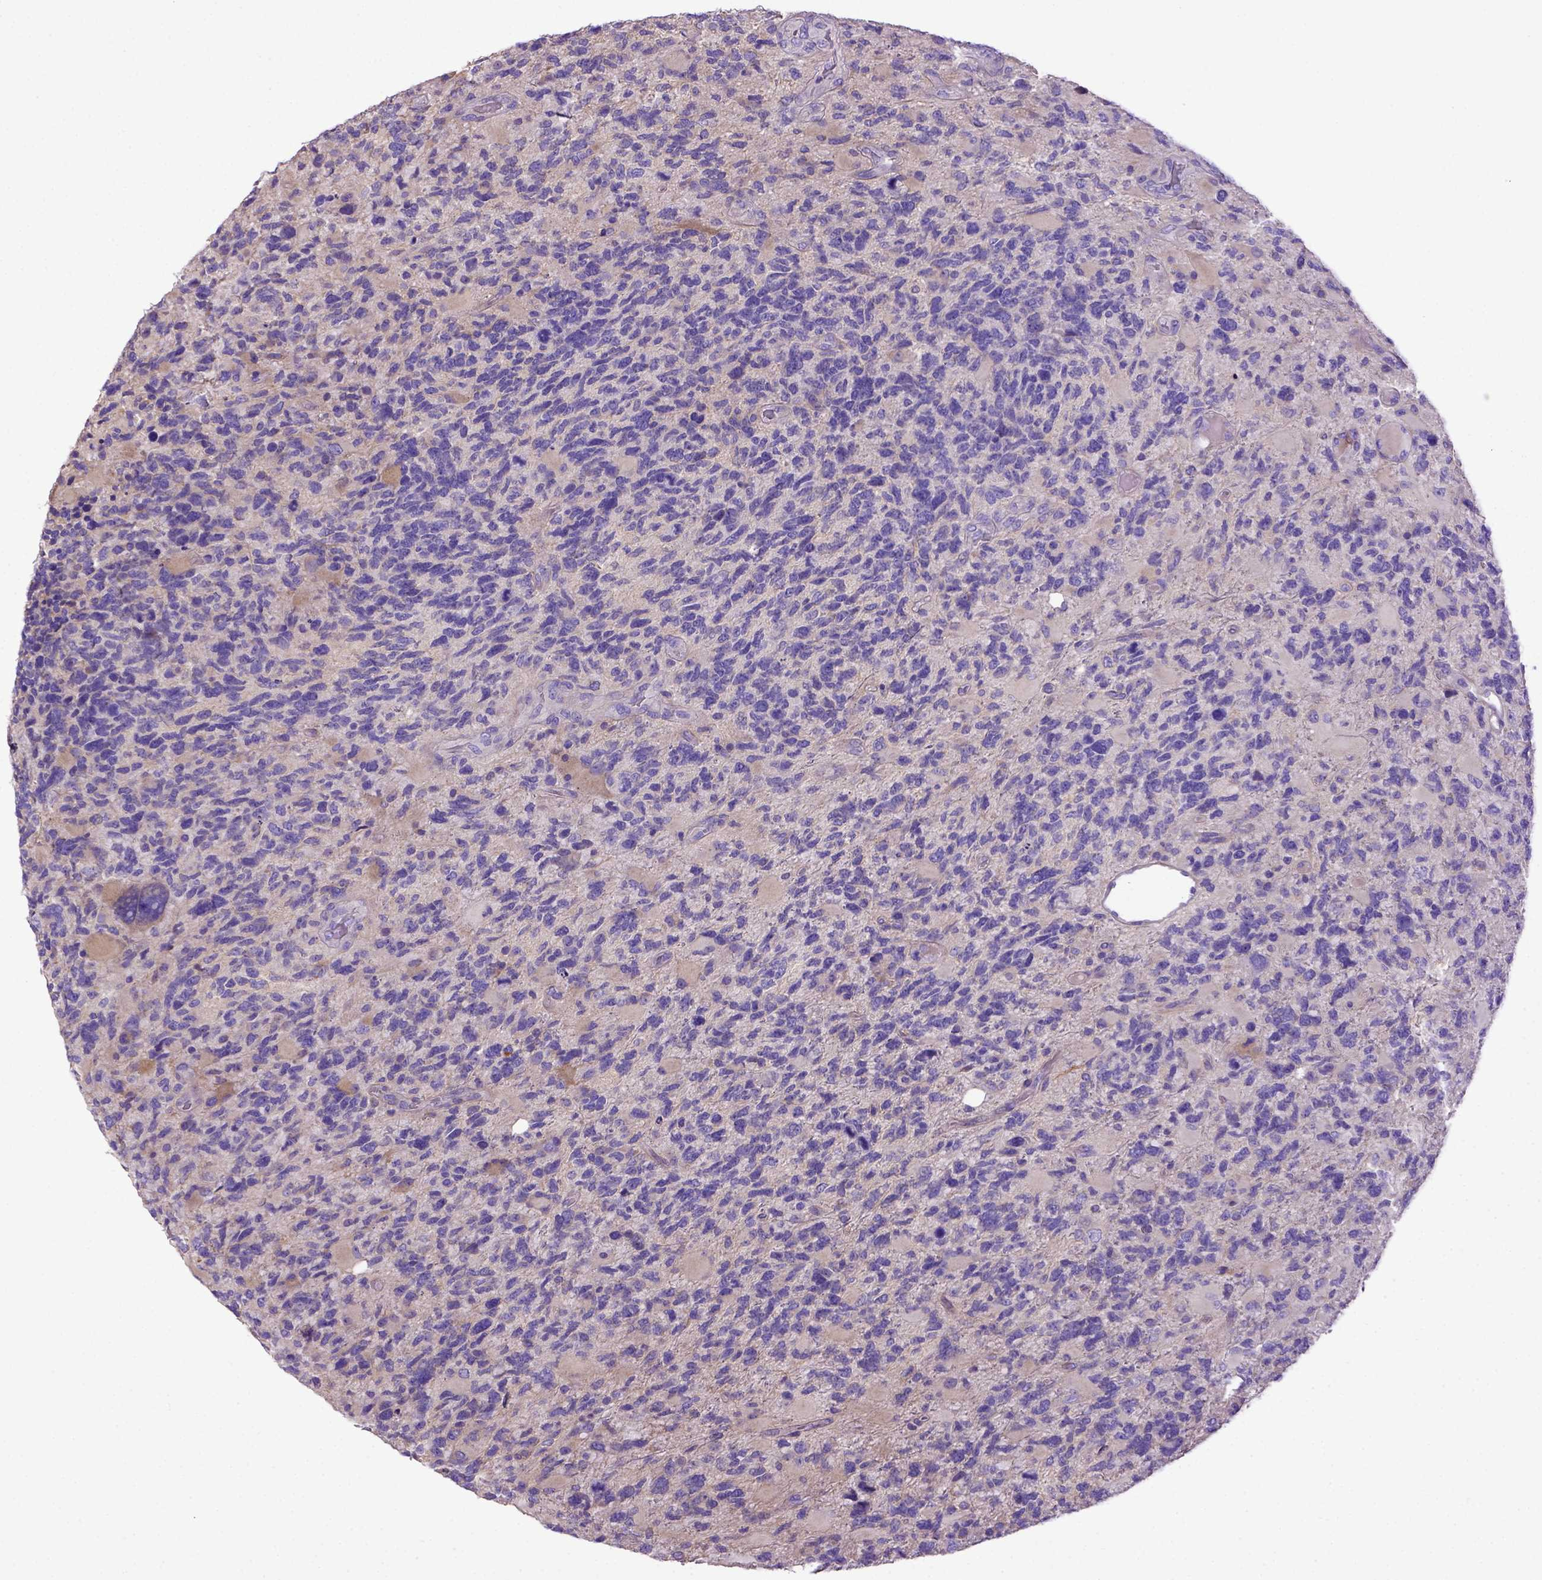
{"staining": {"intensity": "negative", "quantity": "none", "location": "none"}, "tissue": "glioma", "cell_type": "Tumor cells", "image_type": "cancer", "snomed": [{"axis": "morphology", "description": "Glioma, malignant, High grade"}, {"axis": "topography", "description": "Brain"}], "caption": "Immunohistochemical staining of human malignant glioma (high-grade) exhibits no significant staining in tumor cells.", "gene": "ADAM12", "patient": {"sex": "female", "age": 71}}